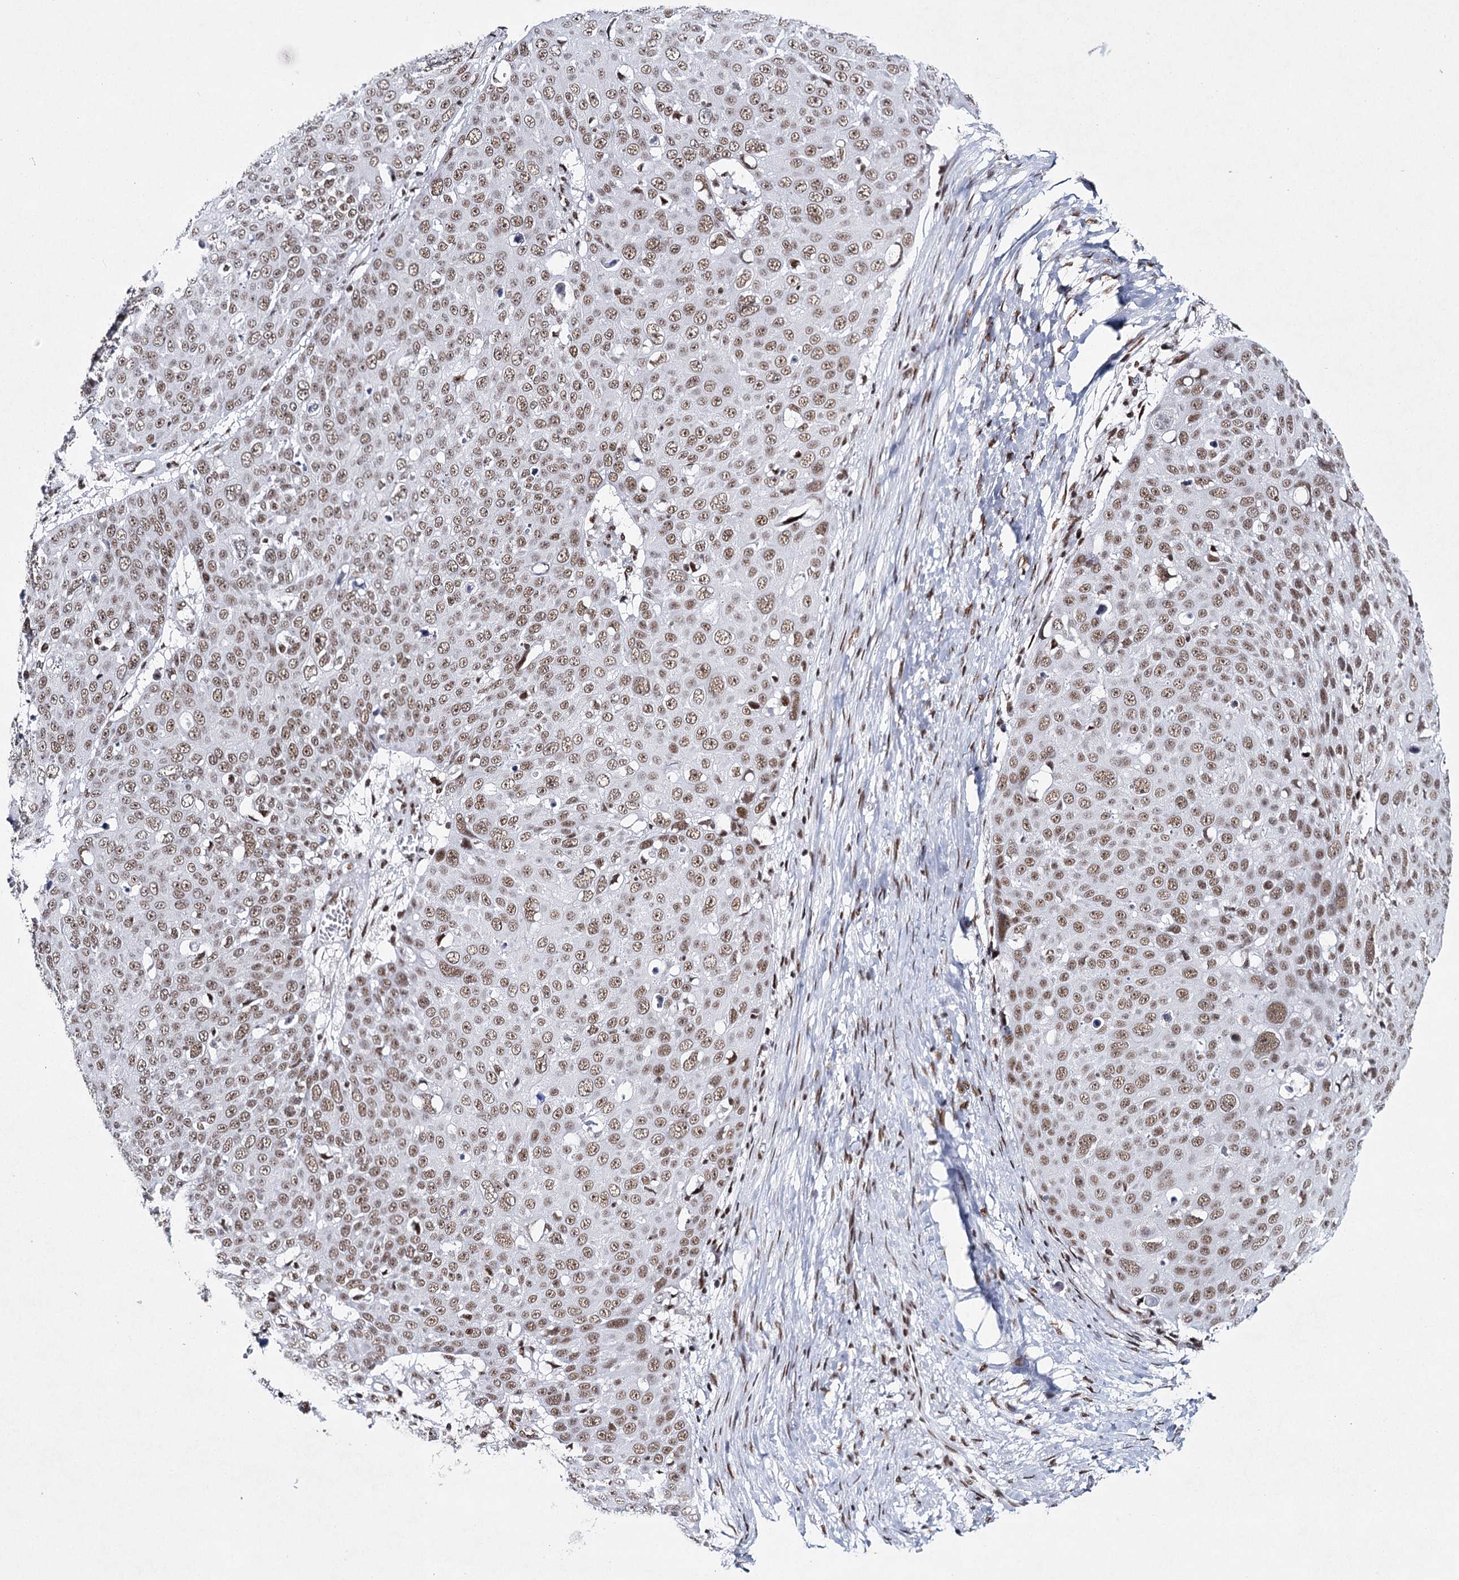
{"staining": {"intensity": "moderate", "quantity": ">75%", "location": "nuclear"}, "tissue": "skin cancer", "cell_type": "Tumor cells", "image_type": "cancer", "snomed": [{"axis": "morphology", "description": "Squamous cell carcinoma, NOS"}, {"axis": "topography", "description": "Skin"}], "caption": "Protein positivity by immunohistochemistry displays moderate nuclear positivity in approximately >75% of tumor cells in skin squamous cell carcinoma. (brown staining indicates protein expression, while blue staining denotes nuclei).", "gene": "SCAF8", "patient": {"sex": "male", "age": 71}}